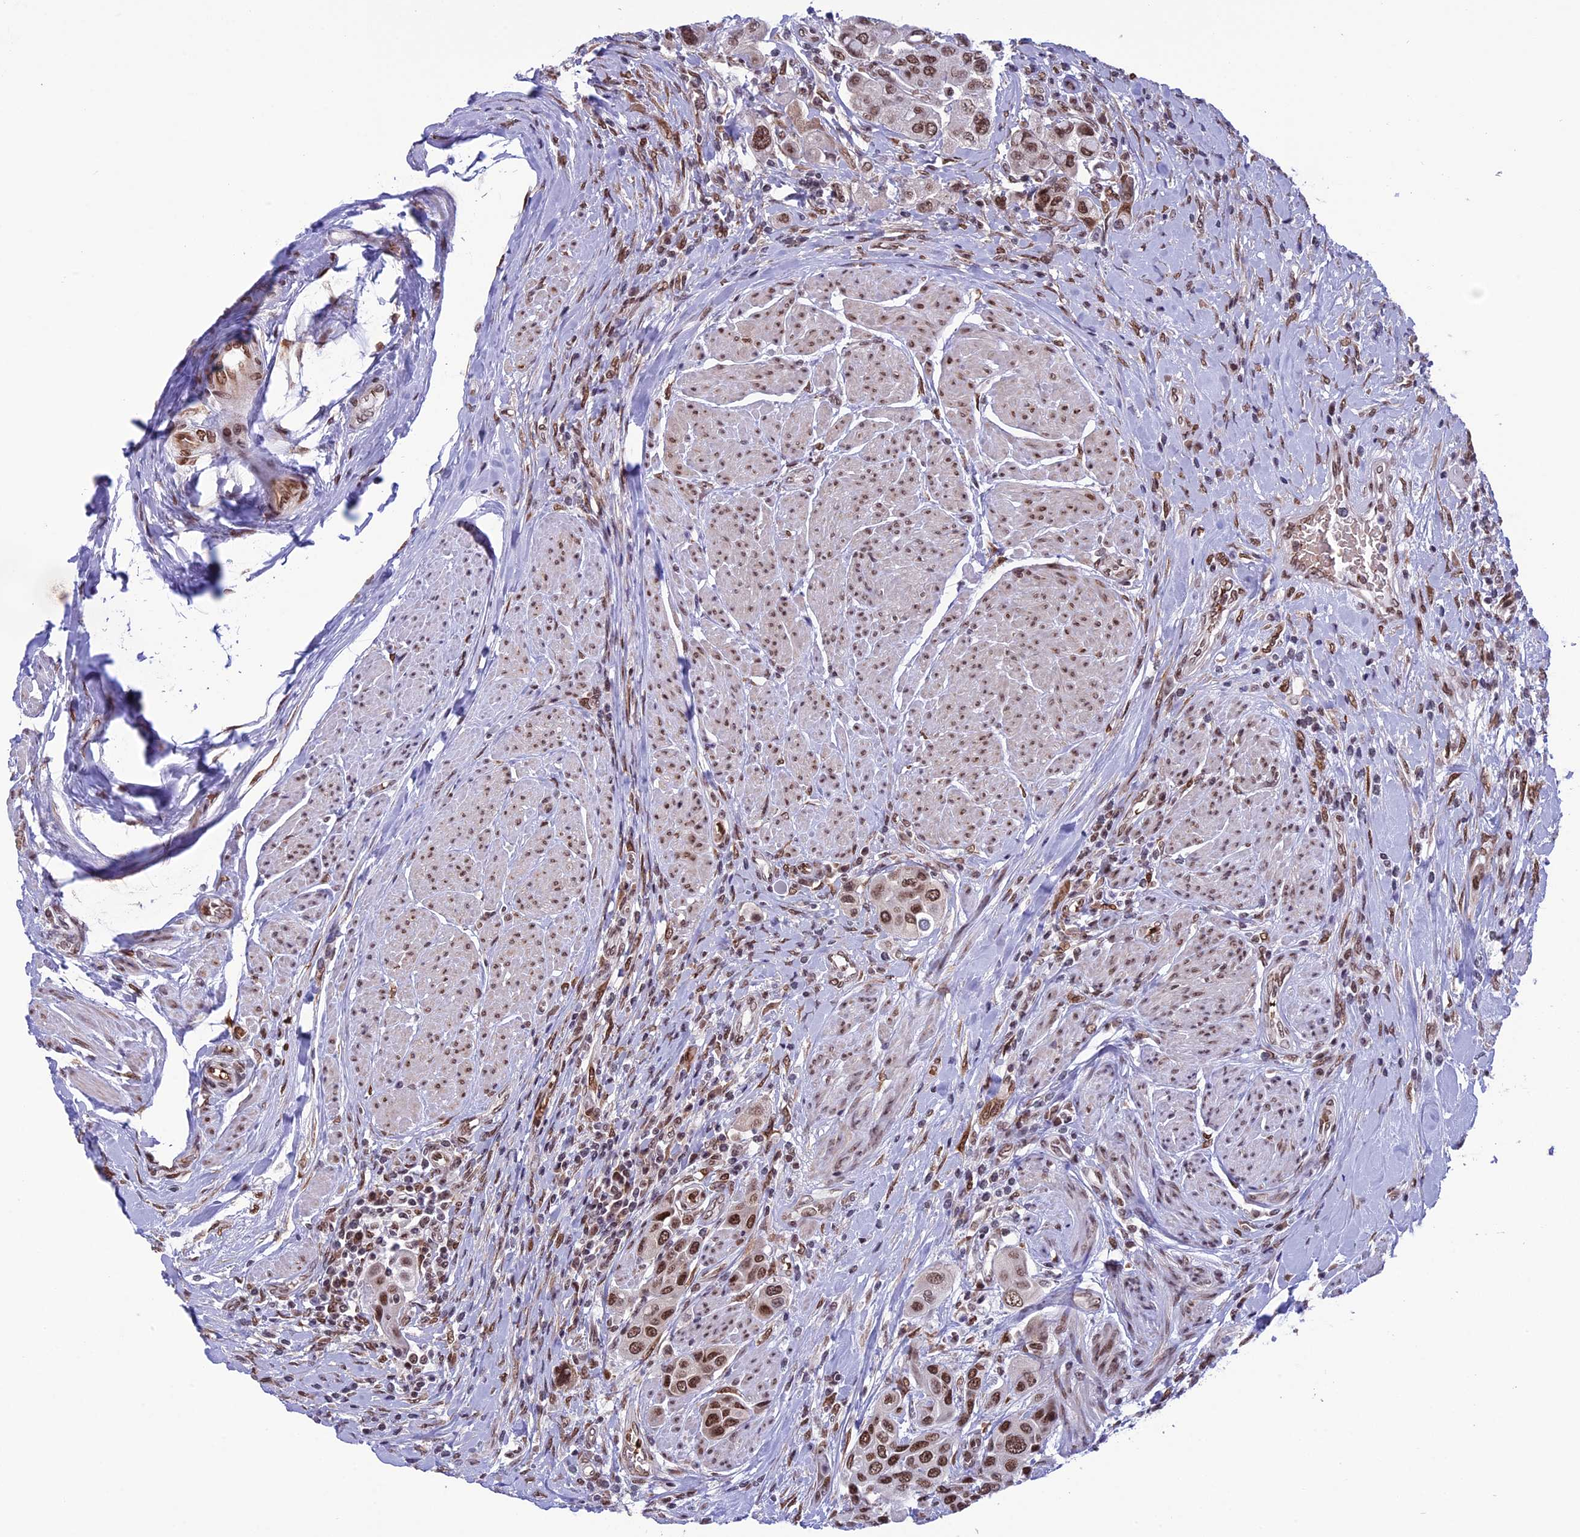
{"staining": {"intensity": "moderate", "quantity": ">75%", "location": "nuclear"}, "tissue": "urothelial cancer", "cell_type": "Tumor cells", "image_type": "cancer", "snomed": [{"axis": "morphology", "description": "Urothelial carcinoma, High grade"}, {"axis": "topography", "description": "Urinary bladder"}], "caption": "This is a histology image of IHC staining of high-grade urothelial carcinoma, which shows moderate expression in the nuclear of tumor cells.", "gene": "MPHOSPH8", "patient": {"sex": "male", "age": 50}}